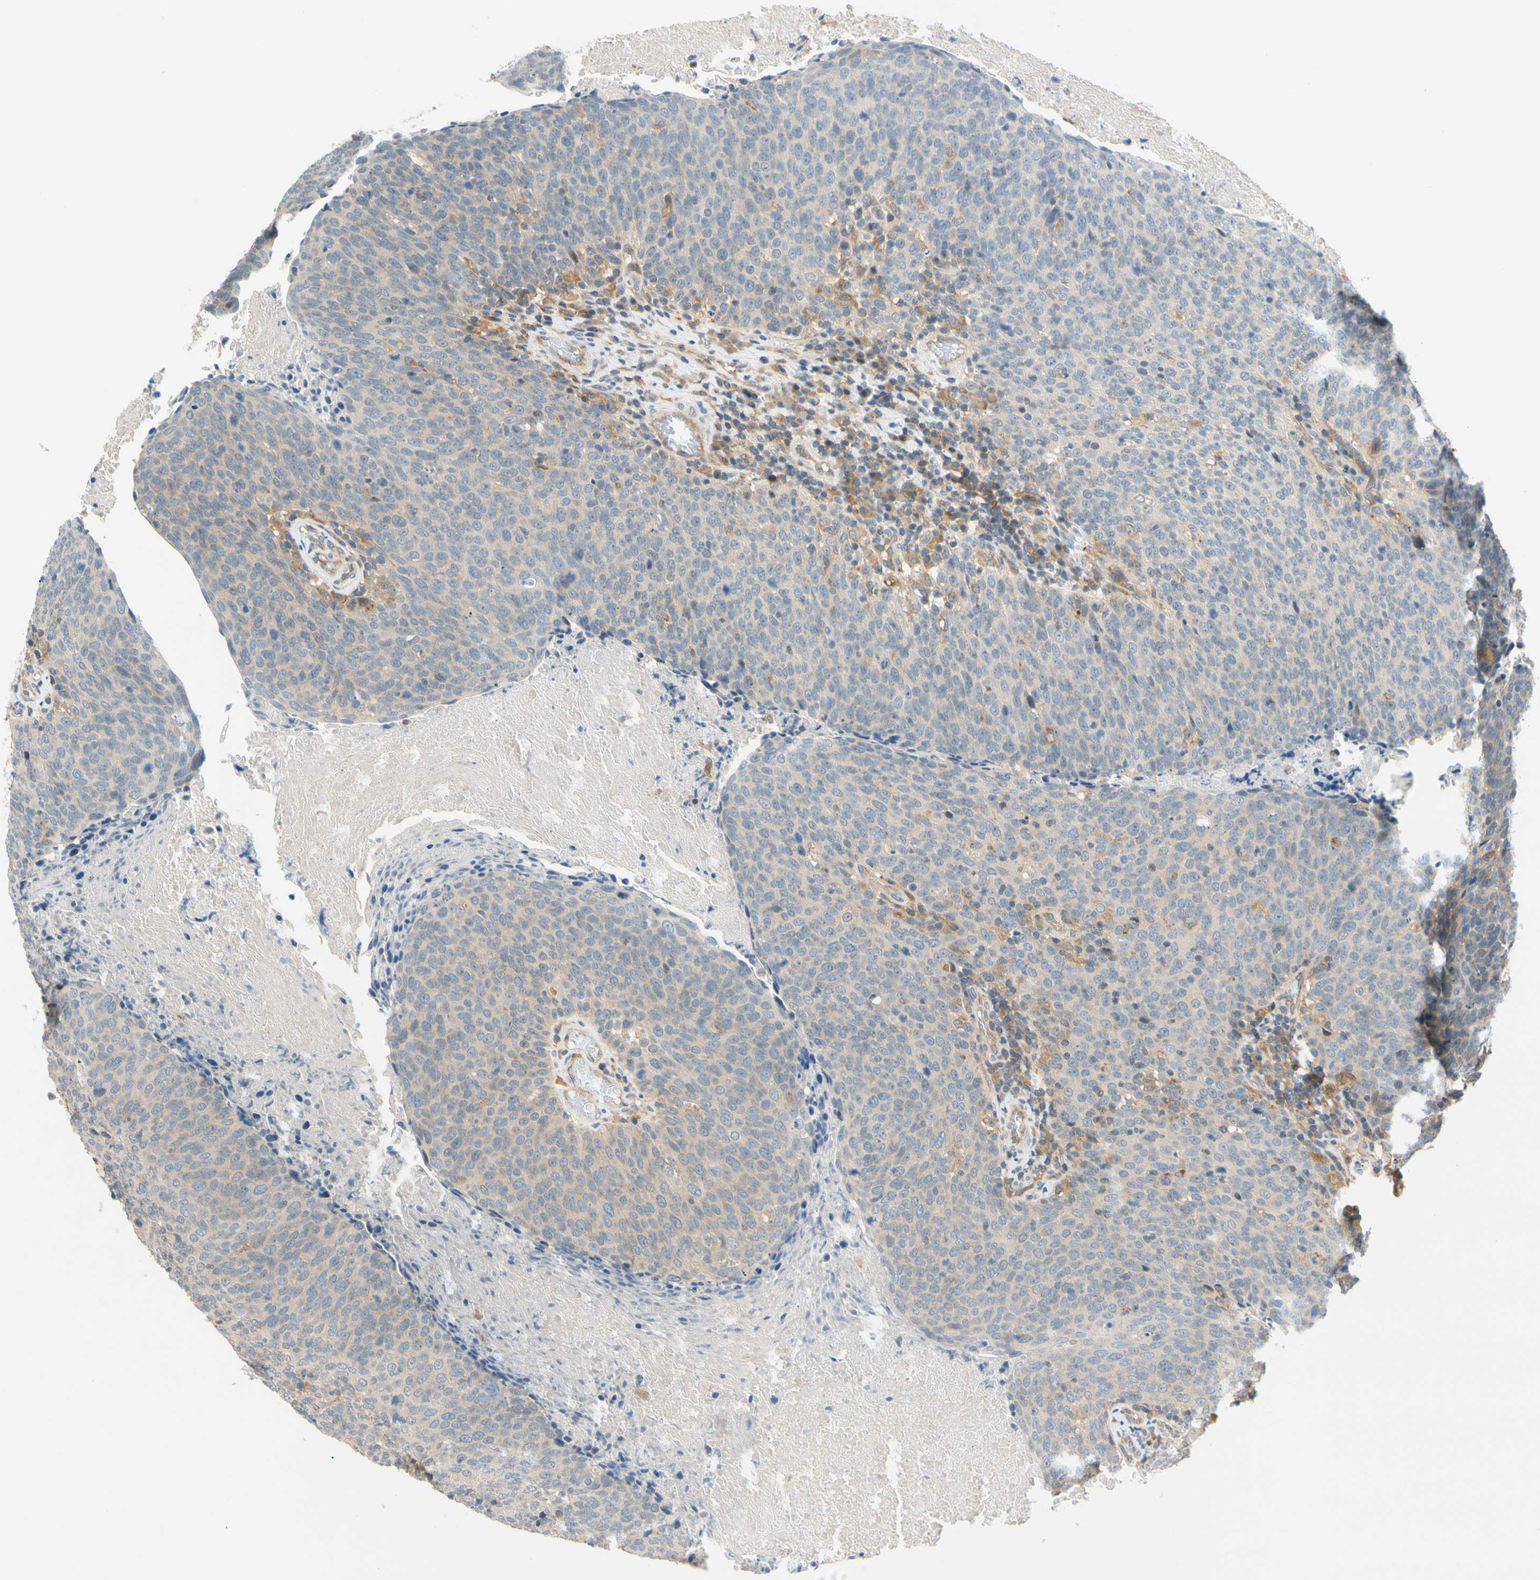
{"staining": {"intensity": "weak", "quantity": "<25%", "location": "cytoplasmic/membranous"}, "tissue": "head and neck cancer", "cell_type": "Tumor cells", "image_type": "cancer", "snomed": [{"axis": "morphology", "description": "Squamous cell carcinoma, NOS"}, {"axis": "morphology", "description": "Squamous cell carcinoma, metastatic, NOS"}, {"axis": "topography", "description": "Lymph node"}, {"axis": "topography", "description": "Head-Neck"}], "caption": "Head and neck cancer (squamous cell carcinoma) stained for a protein using immunohistochemistry (IHC) displays no staining tumor cells.", "gene": "GATD1", "patient": {"sex": "male", "age": 62}}